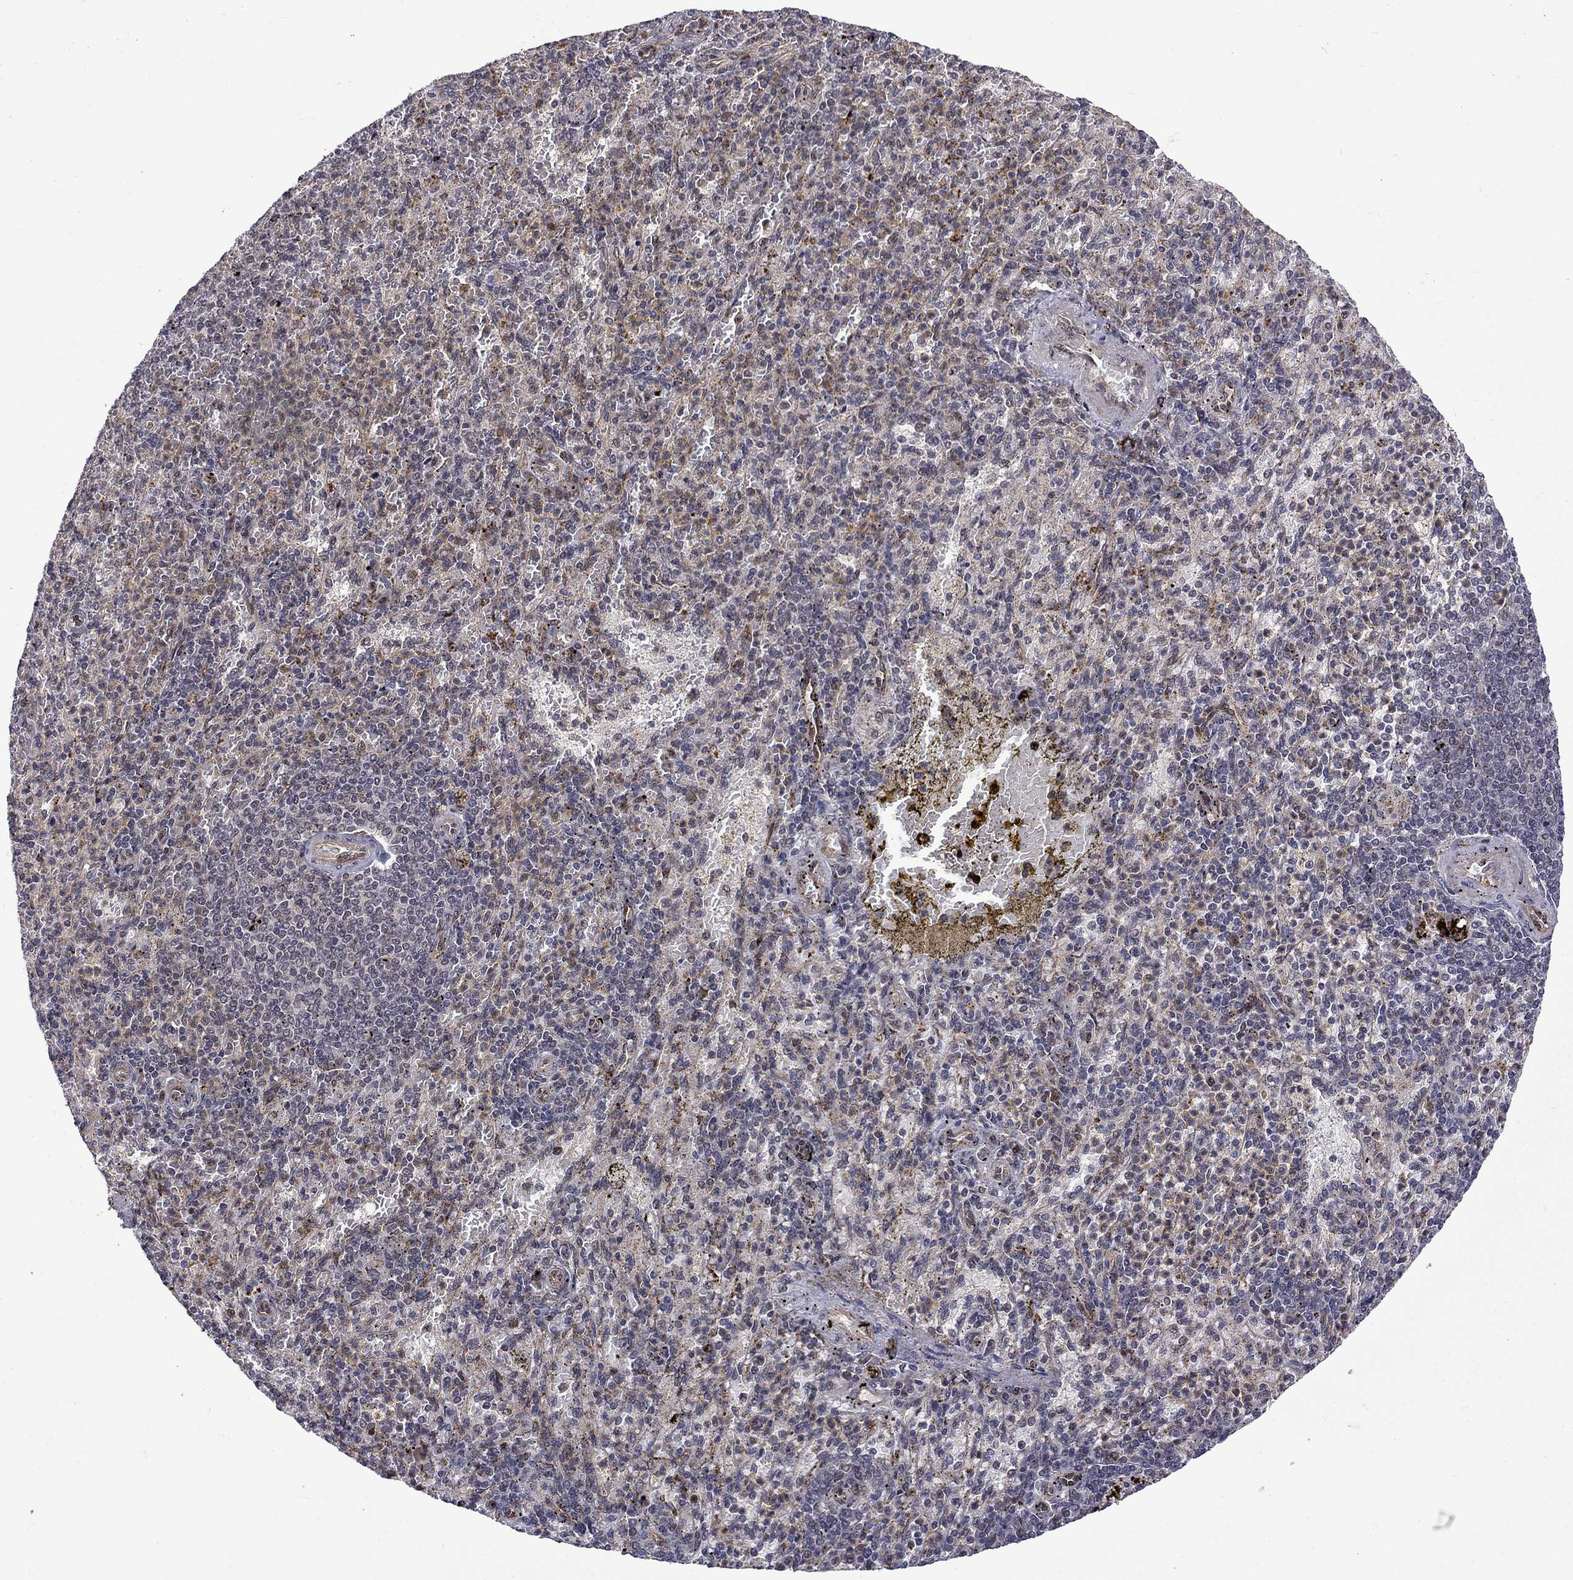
{"staining": {"intensity": "negative", "quantity": "none", "location": "none"}, "tissue": "spleen", "cell_type": "Cells in red pulp", "image_type": "normal", "snomed": [{"axis": "morphology", "description": "Normal tissue, NOS"}, {"axis": "topography", "description": "Spleen"}], "caption": "The photomicrograph exhibits no significant staining in cells in red pulp of spleen. (DAB (3,3'-diaminobenzidine) IHC with hematoxylin counter stain).", "gene": "KPNA3", "patient": {"sex": "female", "age": 74}}